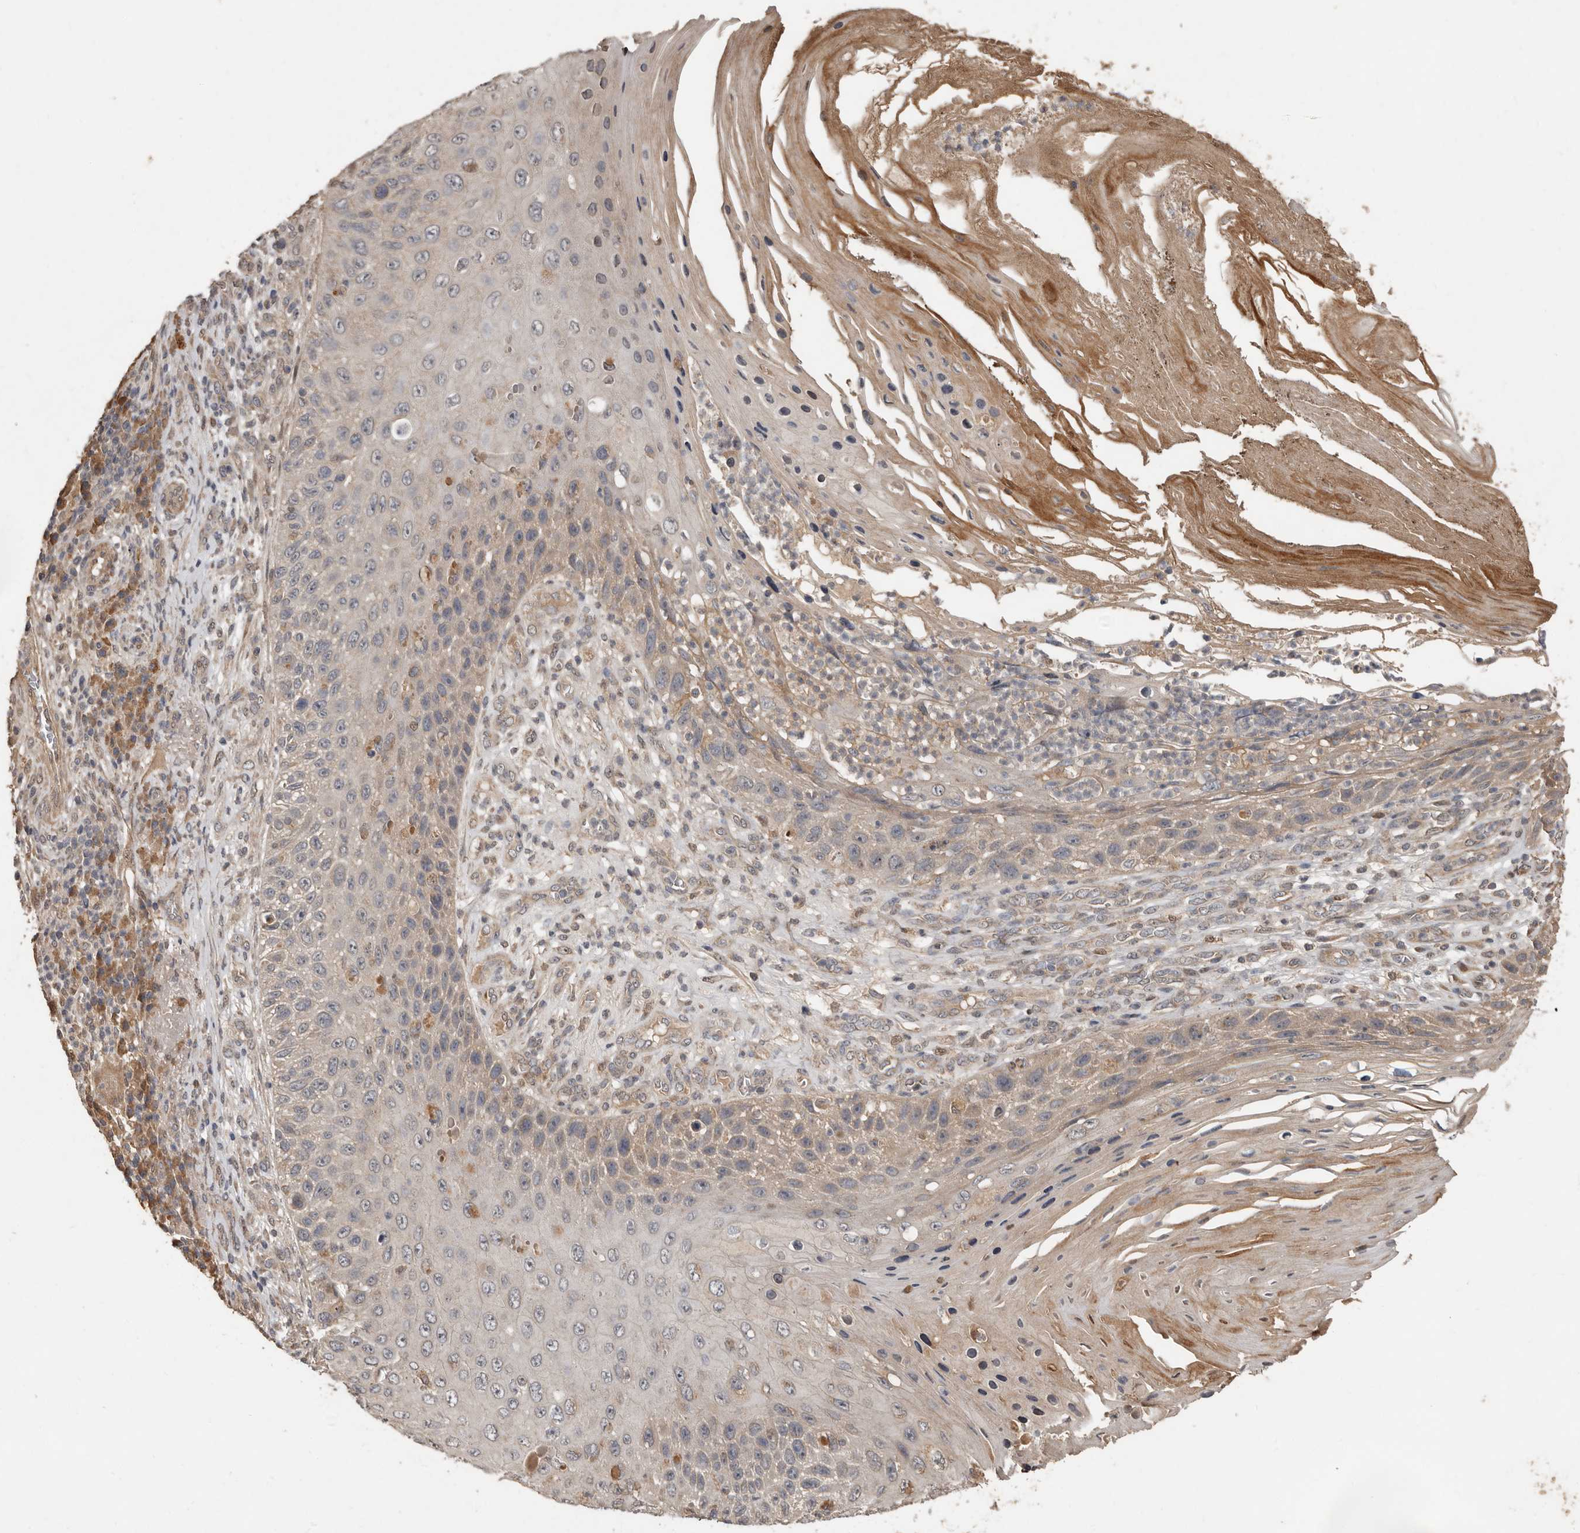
{"staining": {"intensity": "weak", "quantity": "<25%", "location": "cytoplasmic/membranous"}, "tissue": "skin cancer", "cell_type": "Tumor cells", "image_type": "cancer", "snomed": [{"axis": "morphology", "description": "Squamous cell carcinoma, NOS"}, {"axis": "topography", "description": "Skin"}], "caption": "A micrograph of human squamous cell carcinoma (skin) is negative for staining in tumor cells. (DAB (3,3'-diaminobenzidine) immunohistochemistry with hematoxylin counter stain).", "gene": "KIF26B", "patient": {"sex": "female", "age": 88}}